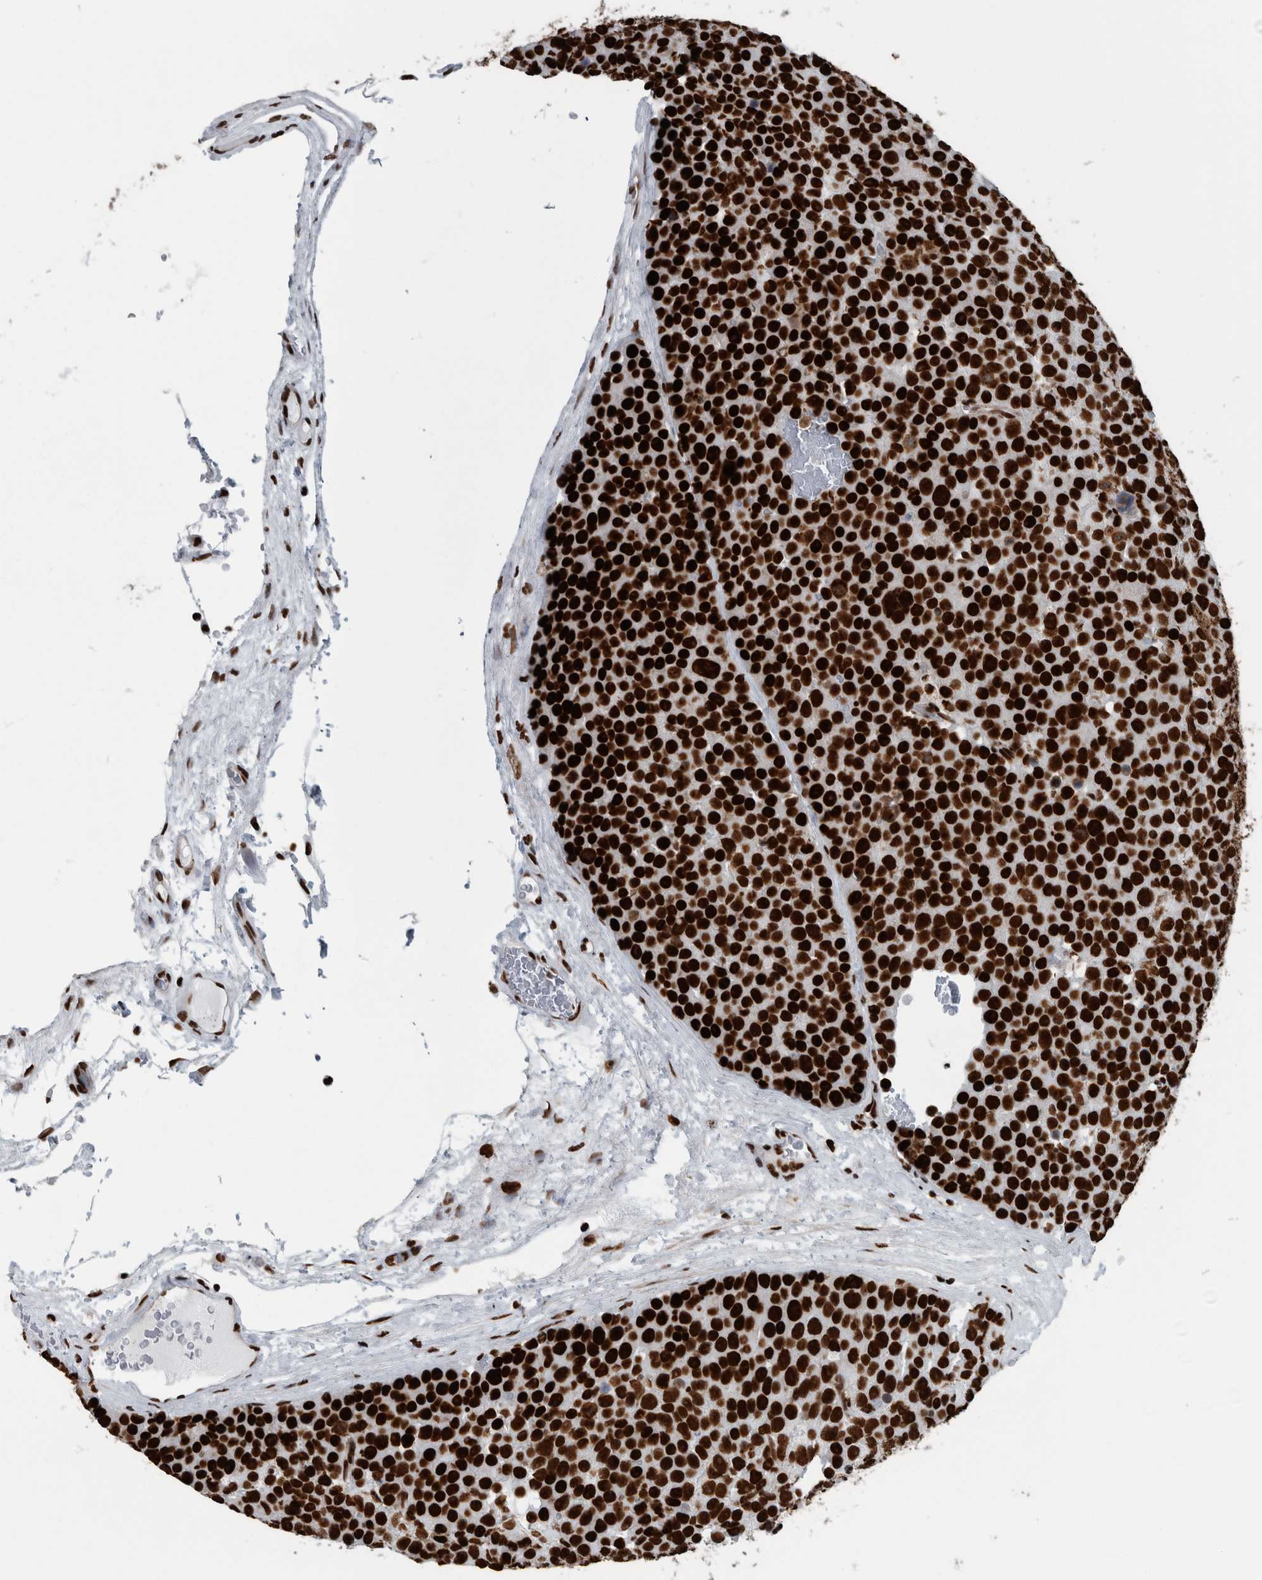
{"staining": {"intensity": "strong", "quantity": ">75%", "location": "nuclear"}, "tissue": "testis cancer", "cell_type": "Tumor cells", "image_type": "cancer", "snomed": [{"axis": "morphology", "description": "Seminoma, NOS"}, {"axis": "topography", "description": "Testis"}], "caption": "An image showing strong nuclear staining in about >75% of tumor cells in testis cancer (seminoma), as visualized by brown immunohistochemical staining.", "gene": "DNMT3A", "patient": {"sex": "male", "age": 71}}